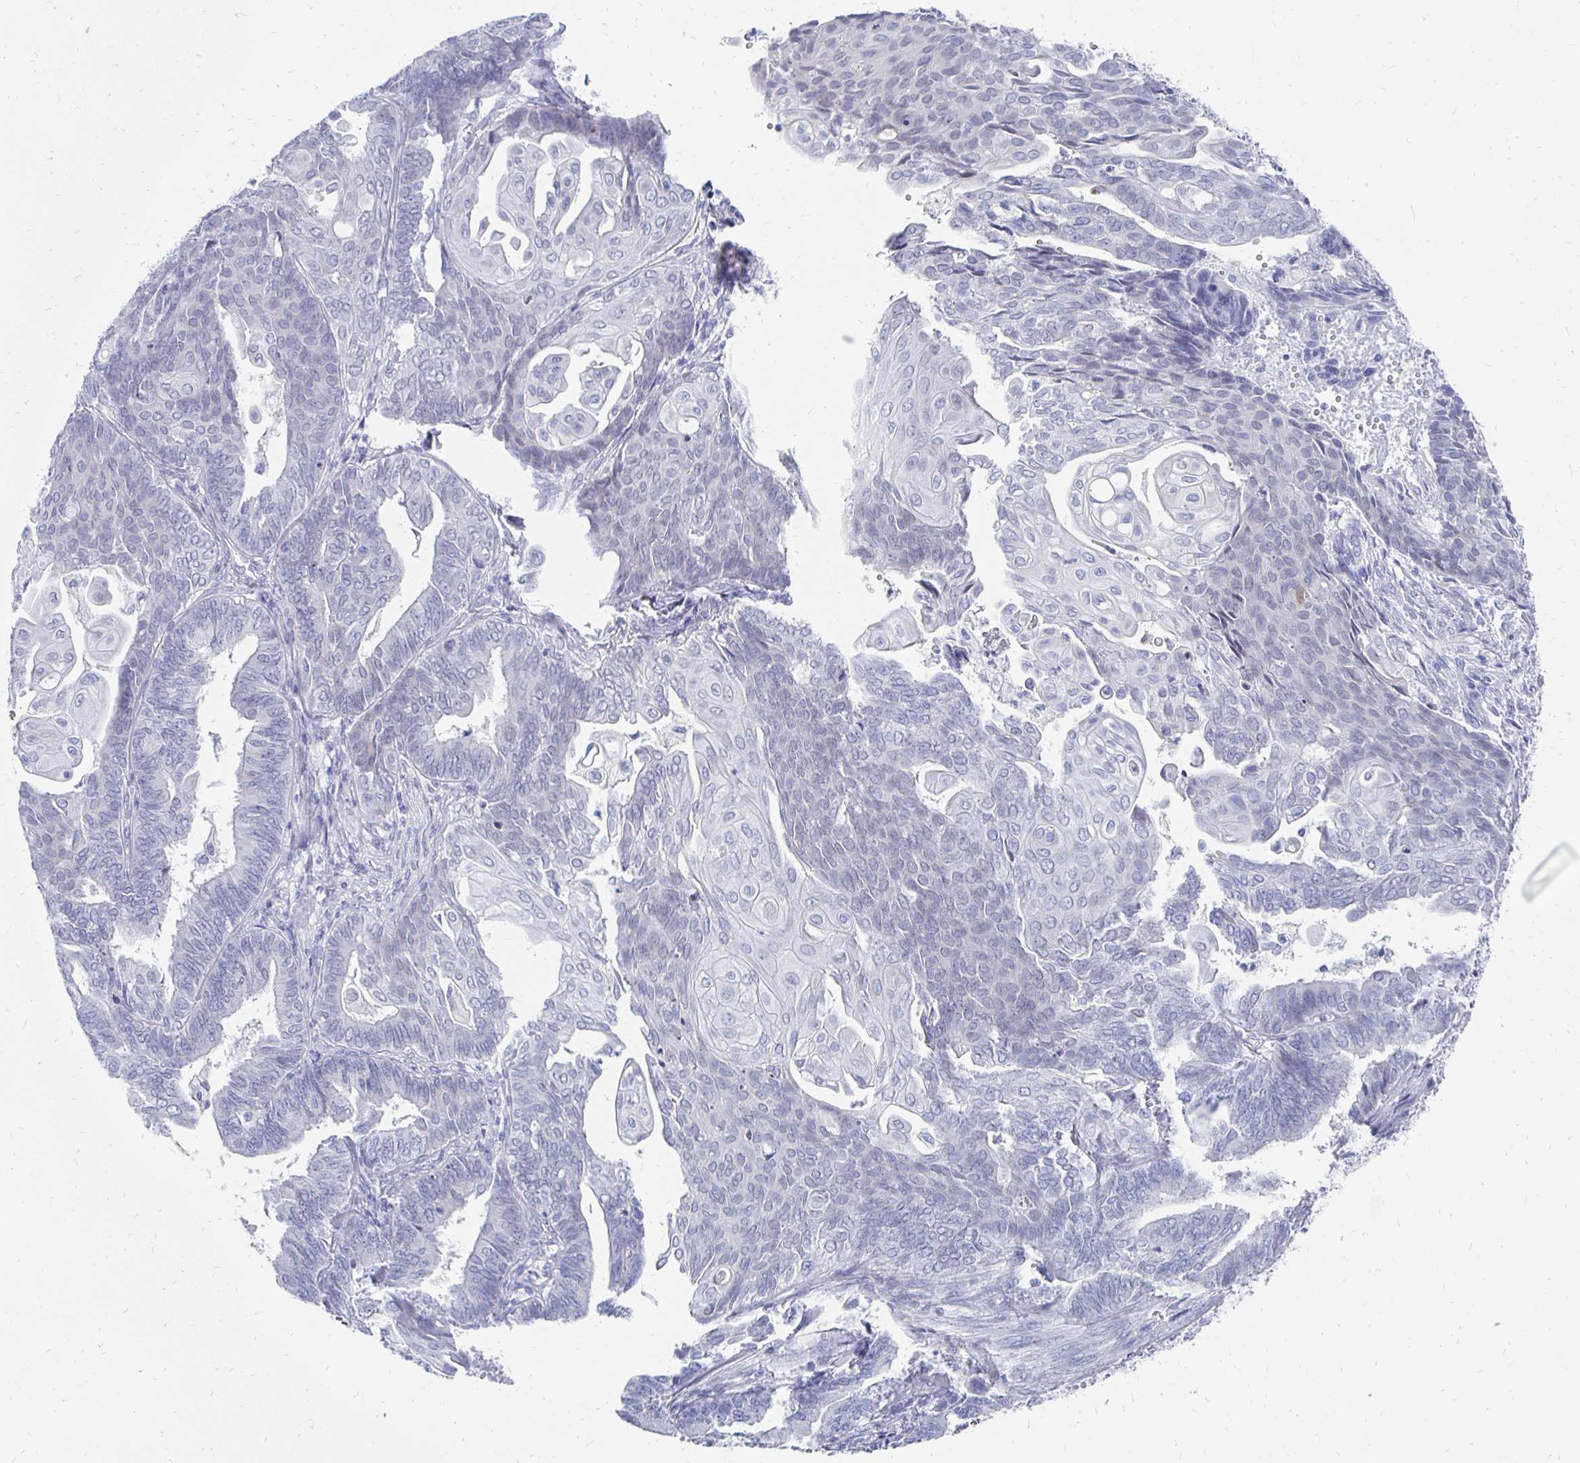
{"staining": {"intensity": "negative", "quantity": "none", "location": "none"}, "tissue": "endometrial cancer", "cell_type": "Tumor cells", "image_type": "cancer", "snomed": [{"axis": "morphology", "description": "Adenocarcinoma, NOS"}, {"axis": "topography", "description": "Endometrium"}], "caption": "There is no significant expression in tumor cells of endometrial cancer. (DAB immunohistochemistry, high magnification).", "gene": "SYCP3", "patient": {"sex": "female", "age": 73}}